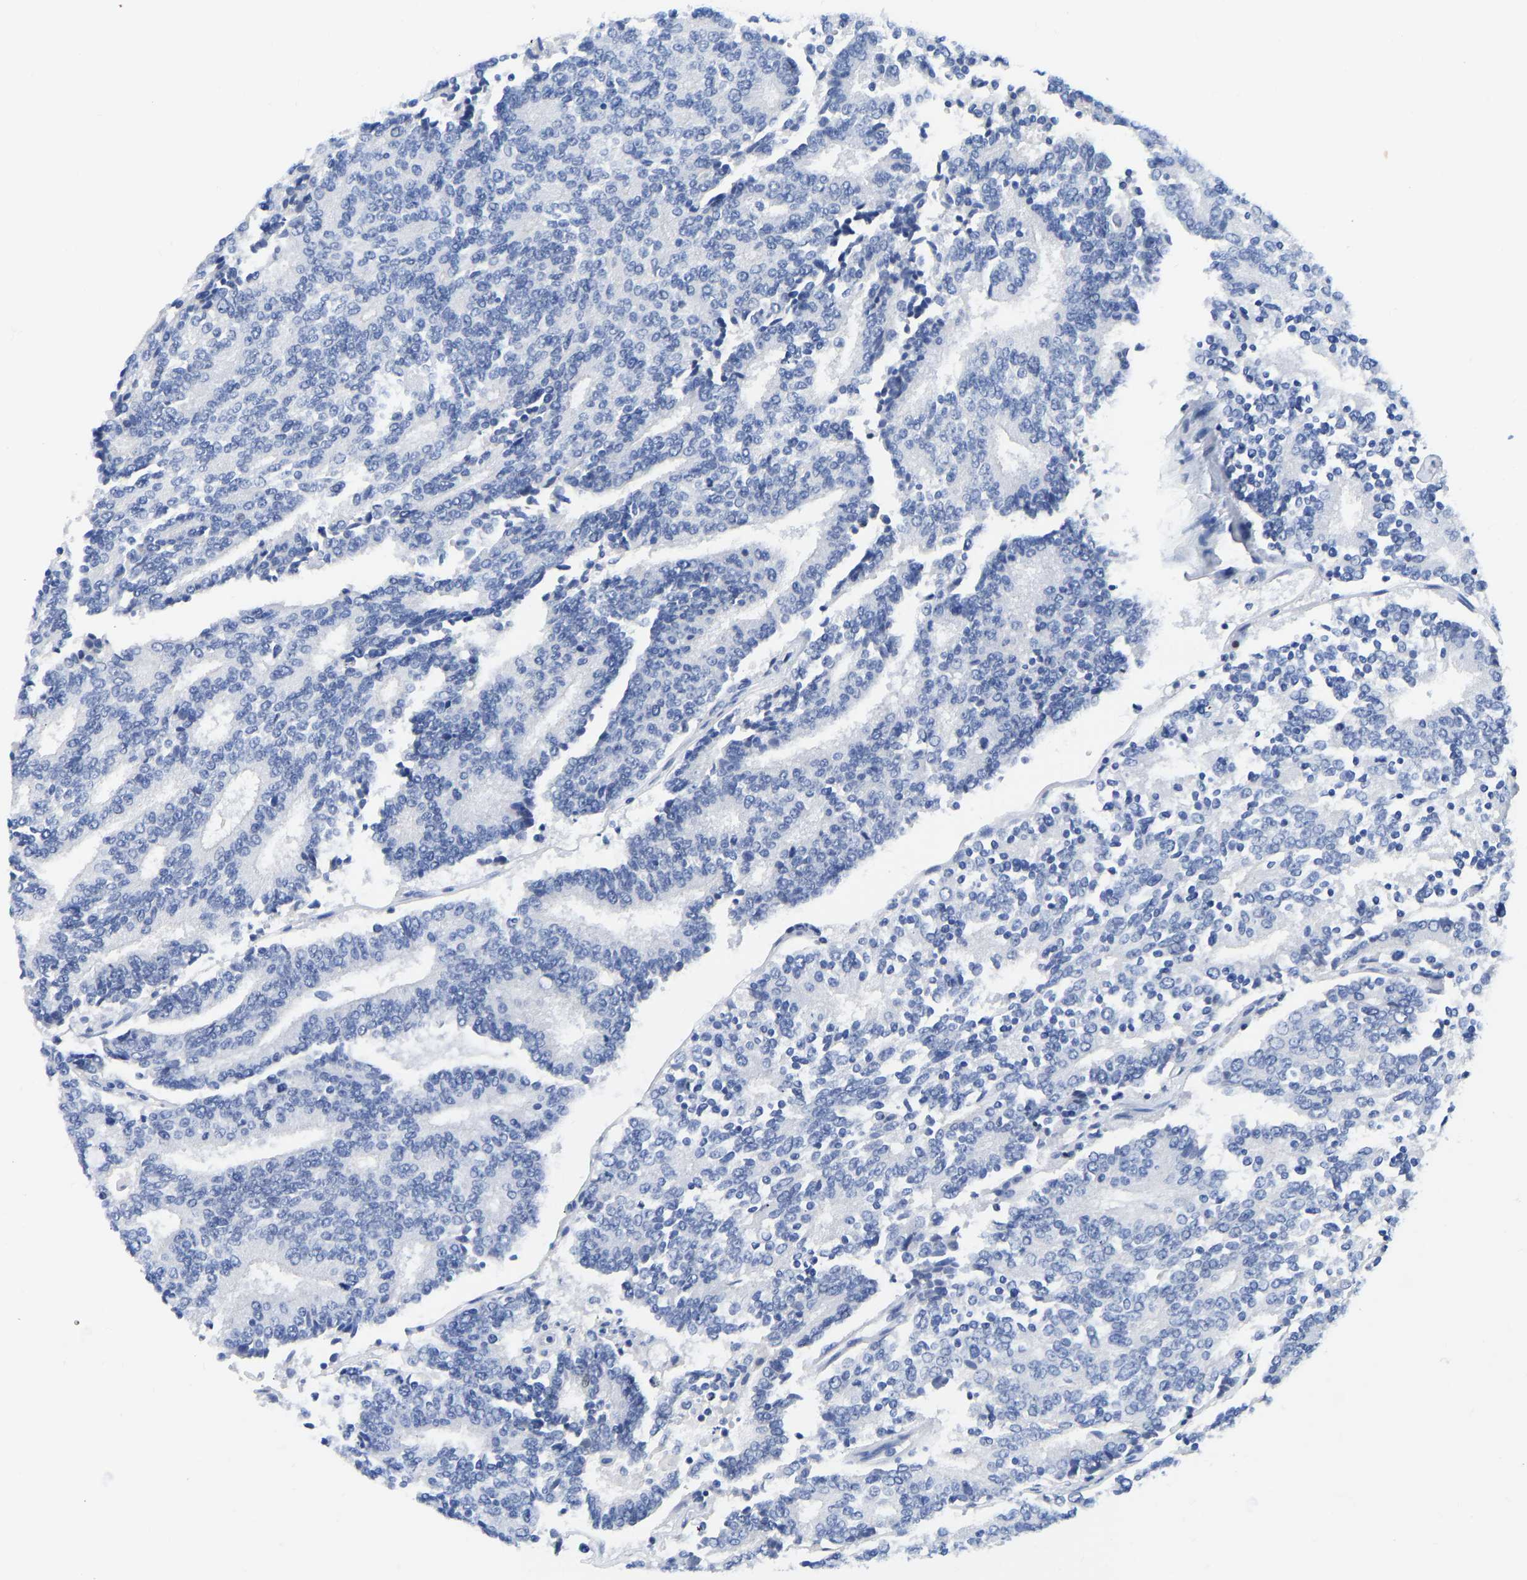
{"staining": {"intensity": "negative", "quantity": "none", "location": "none"}, "tissue": "prostate cancer", "cell_type": "Tumor cells", "image_type": "cancer", "snomed": [{"axis": "morphology", "description": "Normal tissue, NOS"}, {"axis": "morphology", "description": "Adenocarcinoma, High grade"}, {"axis": "topography", "description": "Prostate"}, {"axis": "topography", "description": "Seminal veicle"}], "caption": "The IHC histopathology image has no significant staining in tumor cells of prostate adenocarcinoma (high-grade) tissue.", "gene": "TCF7", "patient": {"sex": "male", "age": 55}}